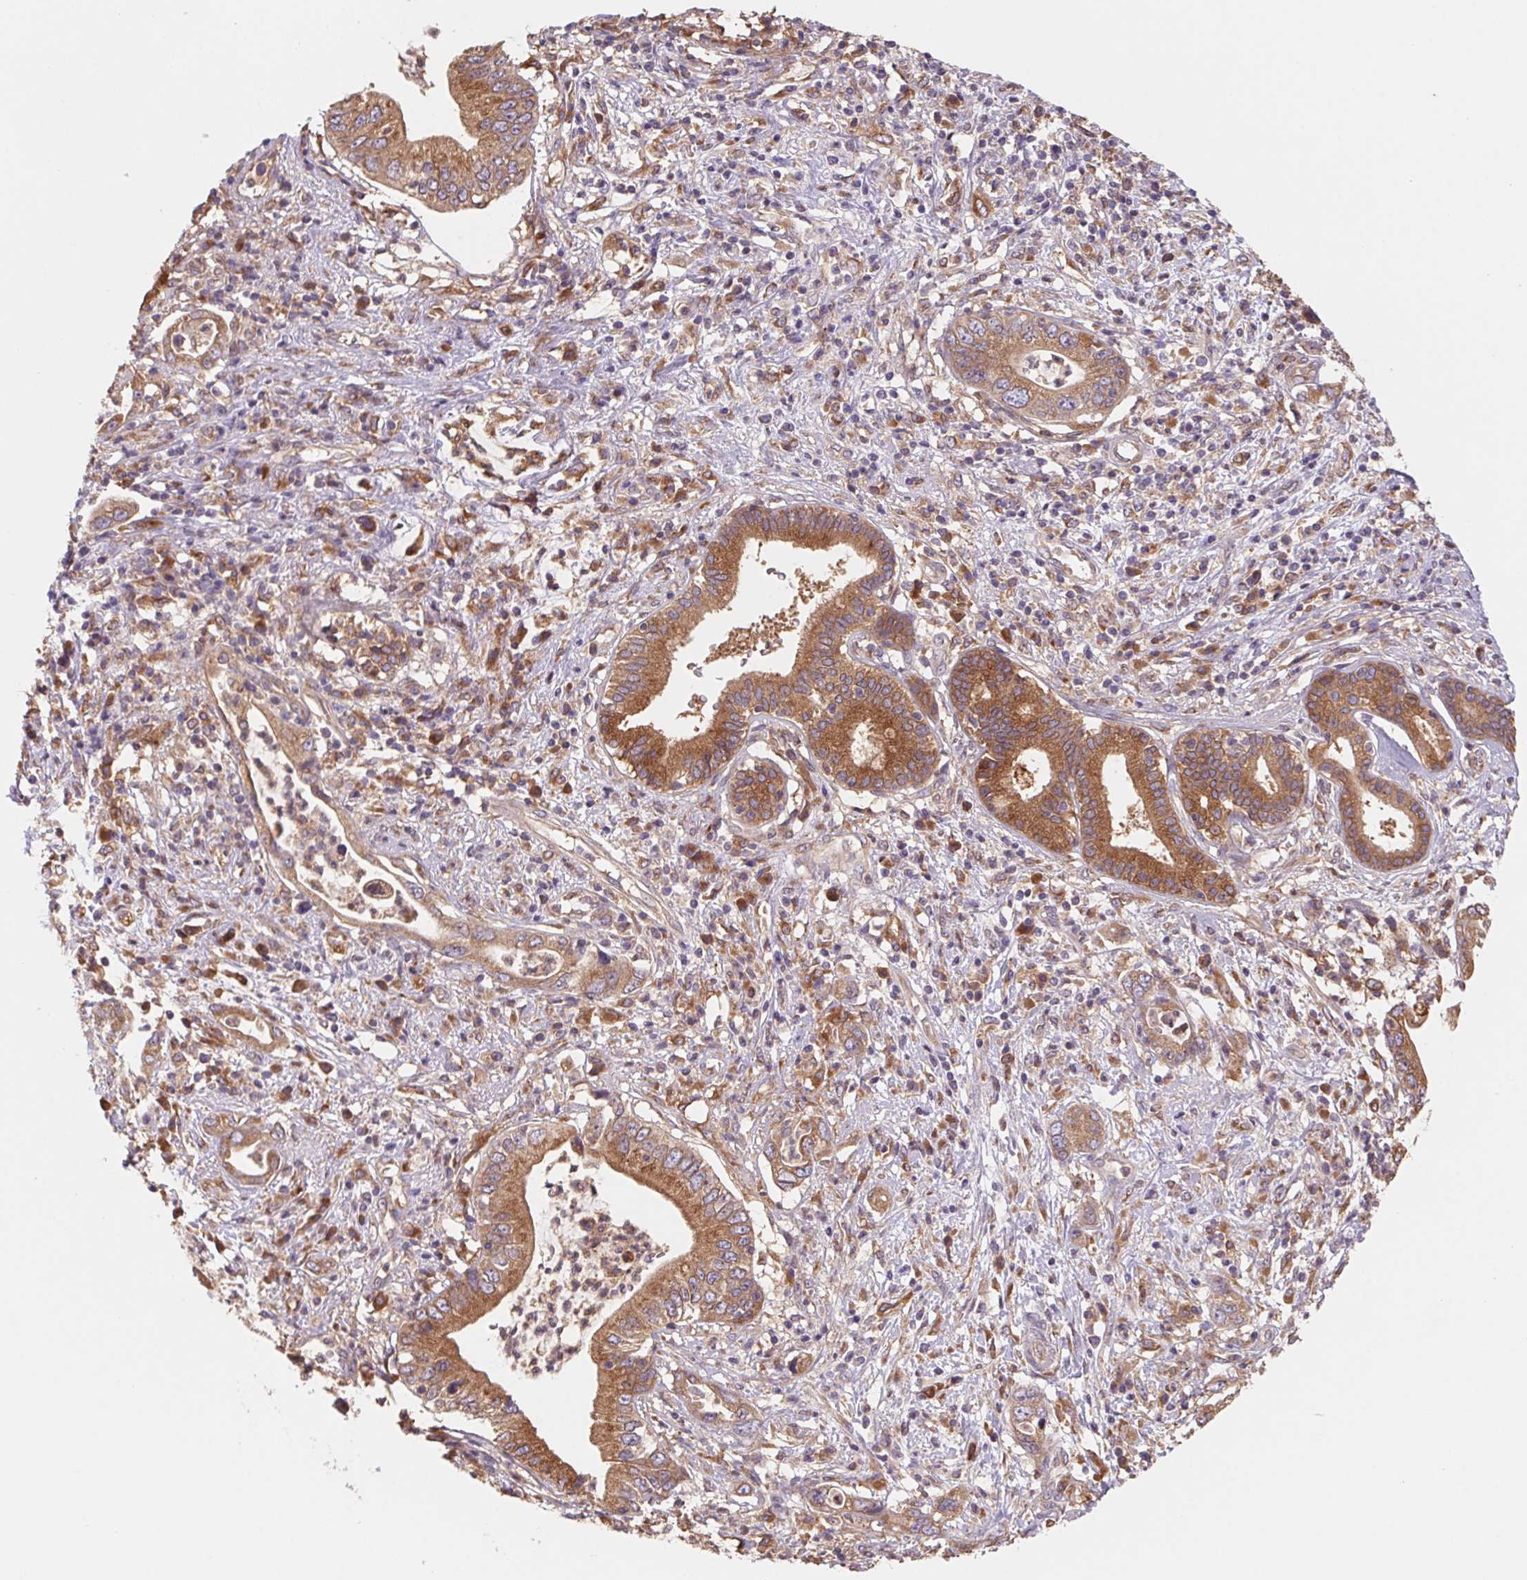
{"staining": {"intensity": "moderate", "quantity": ">75%", "location": "cytoplasmic/membranous"}, "tissue": "pancreatic cancer", "cell_type": "Tumor cells", "image_type": "cancer", "snomed": [{"axis": "morphology", "description": "Adenocarcinoma, NOS"}, {"axis": "topography", "description": "Pancreas"}], "caption": "Protein positivity by immunohistochemistry (IHC) demonstrates moderate cytoplasmic/membranous positivity in about >75% of tumor cells in pancreatic cancer (adenocarcinoma).", "gene": "RAB1A", "patient": {"sex": "female", "age": 72}}